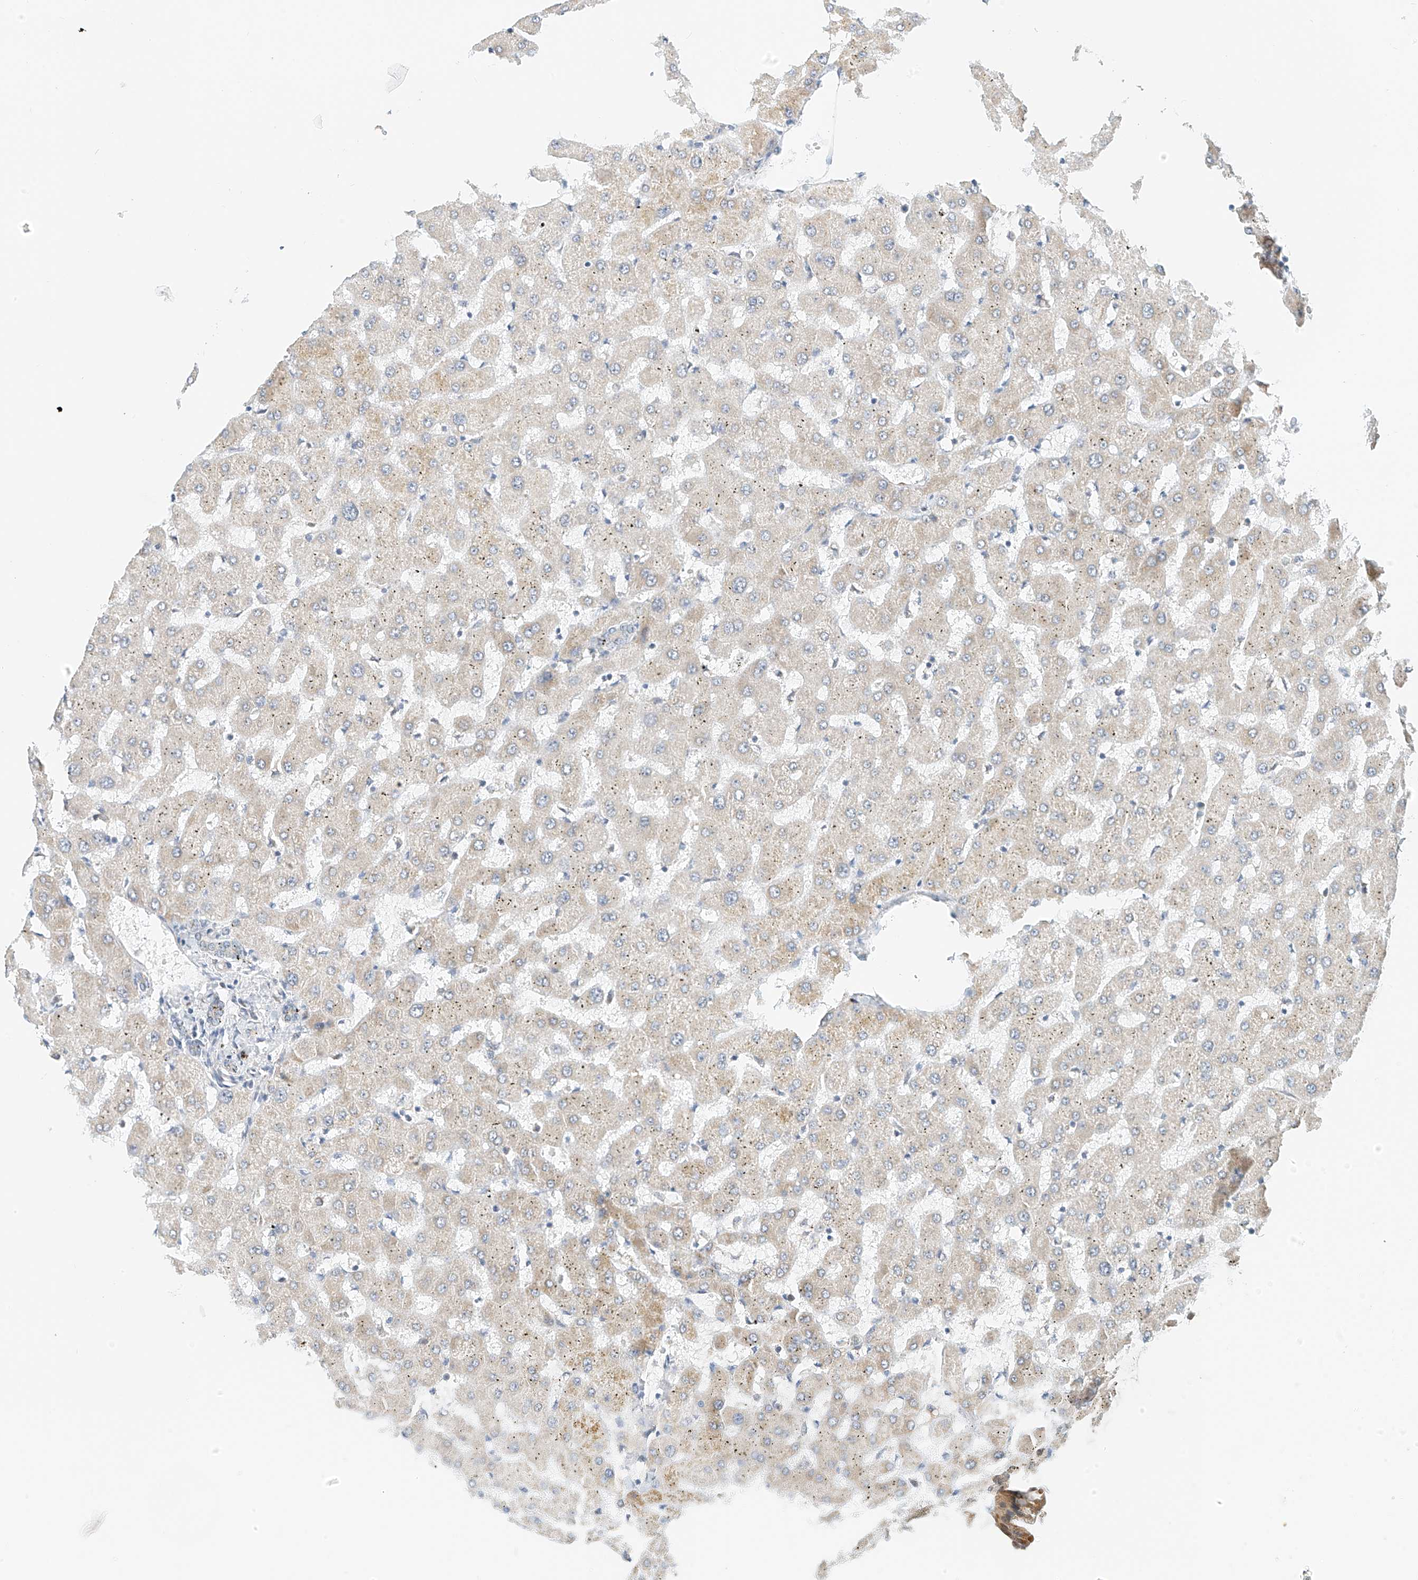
{"staining": {"intensity": "negative", "quantity": "none", "location": "none"}, "tissue": "liver", "cell_type": "Cholangiocytes", "image_type": "normal", "snomed": [{"axis": "morphology", "description": "Normal tissue, NOS"}, {"axis": "topography", "description": "Liver"}], "caption": "Liver stained for a protein using immunohistochemistry (IHC) reveals no expression cholangiocytes.", "gene": "PPA2", "patient": {"sex": "female", "age": 63}}